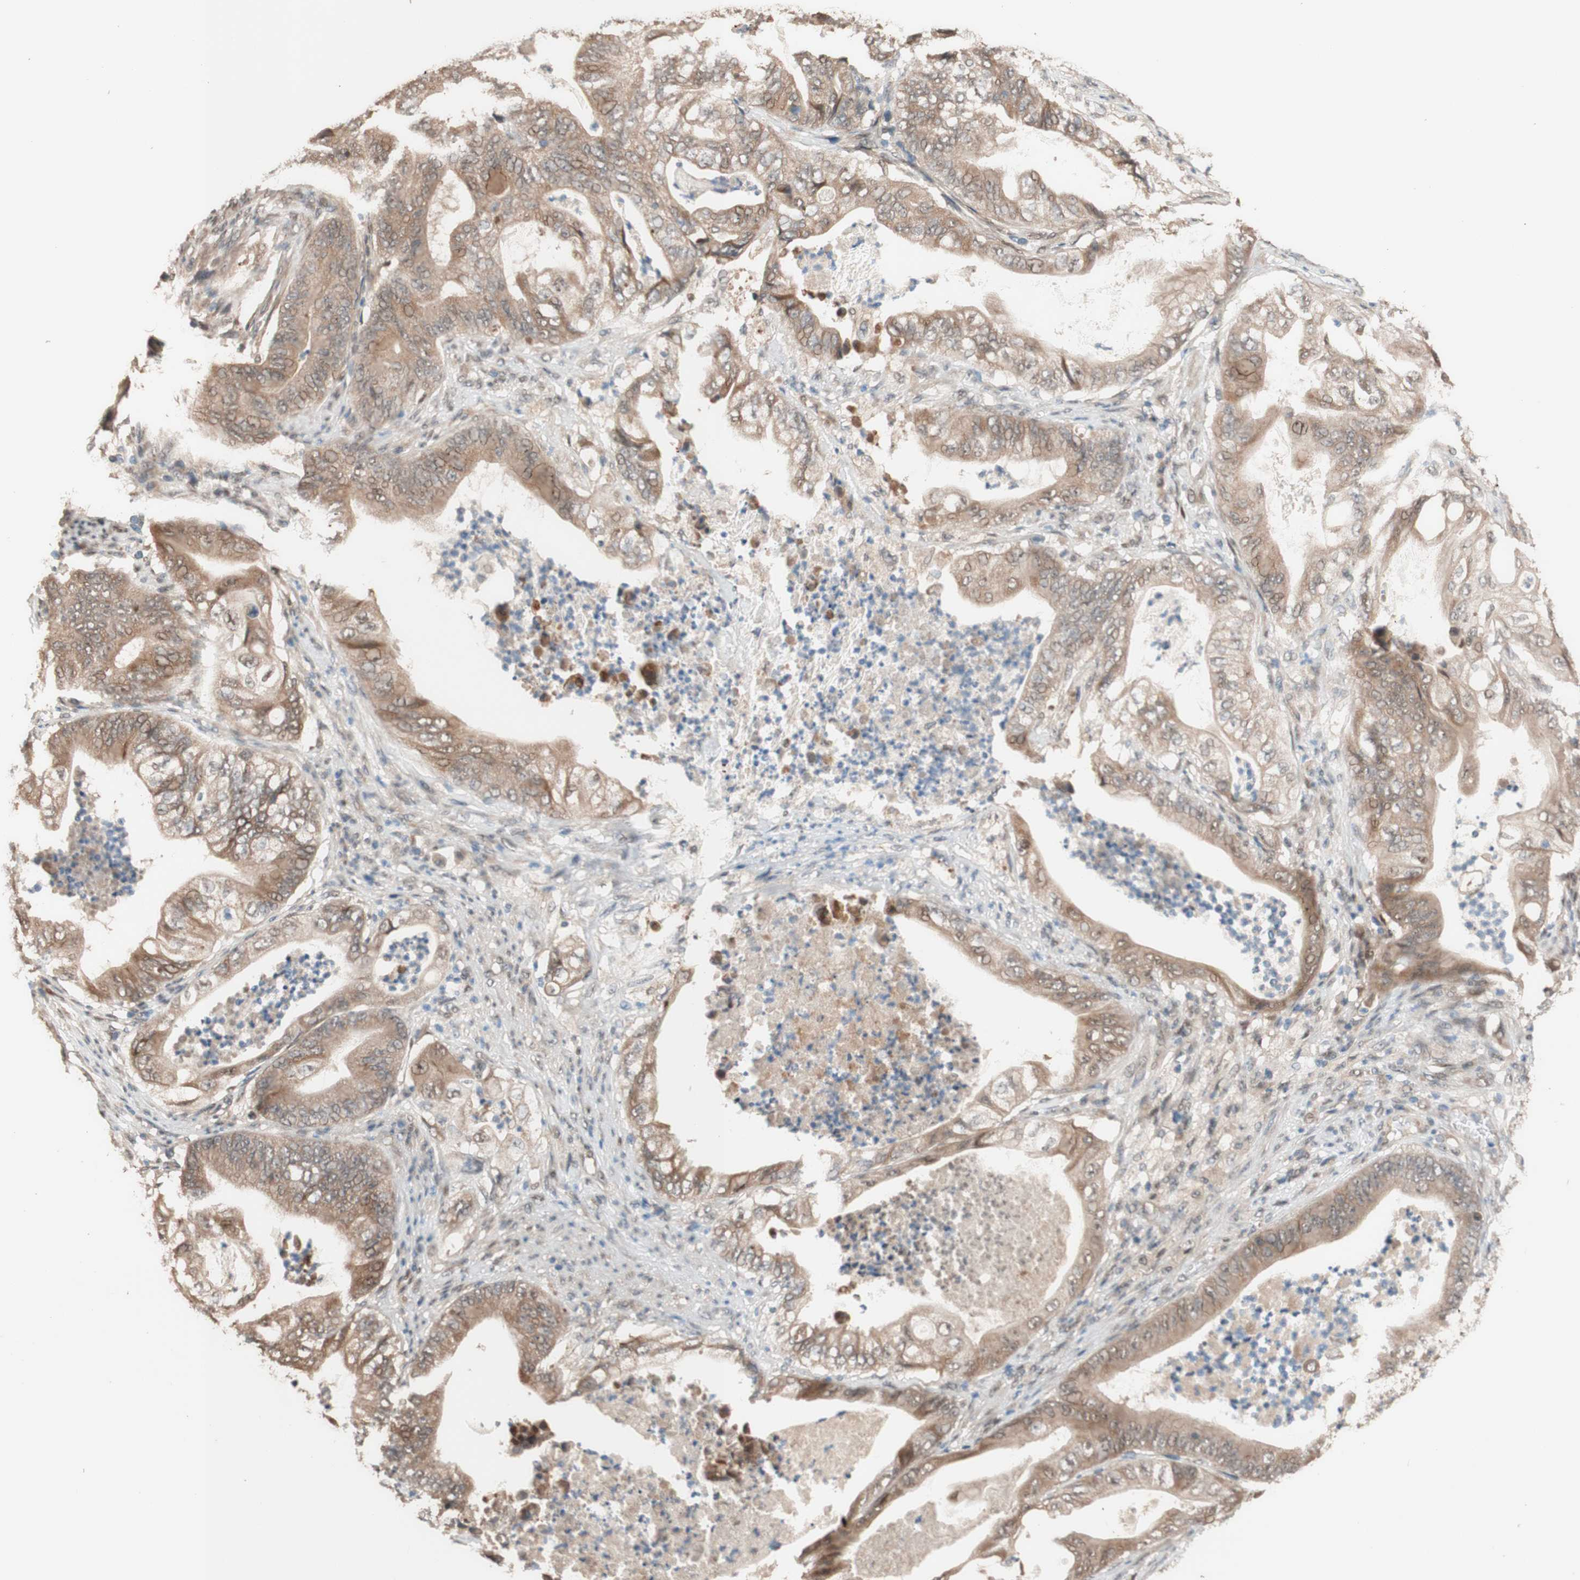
{"staining": {"intensity": "moderate", "quantity": ">75%", "location": "cytoplasmic/membranous"}, "tissue": "stomach cancer", "cell_type": "Tumor cells", "image_type": "cancer", "snomed": [{"axis": "morphology", "description": "Adenocarcinoma, NOS"}, {"axis": "topography", "description": "Stomach"}], "caption": "A histopathology image of stomach cancer stained for a protein demonstrates moderate cytoplasmic/membranous brown staining in tumor cells.", "gene": "CCNC", "patient": {"sex": "female", "age": 73}}